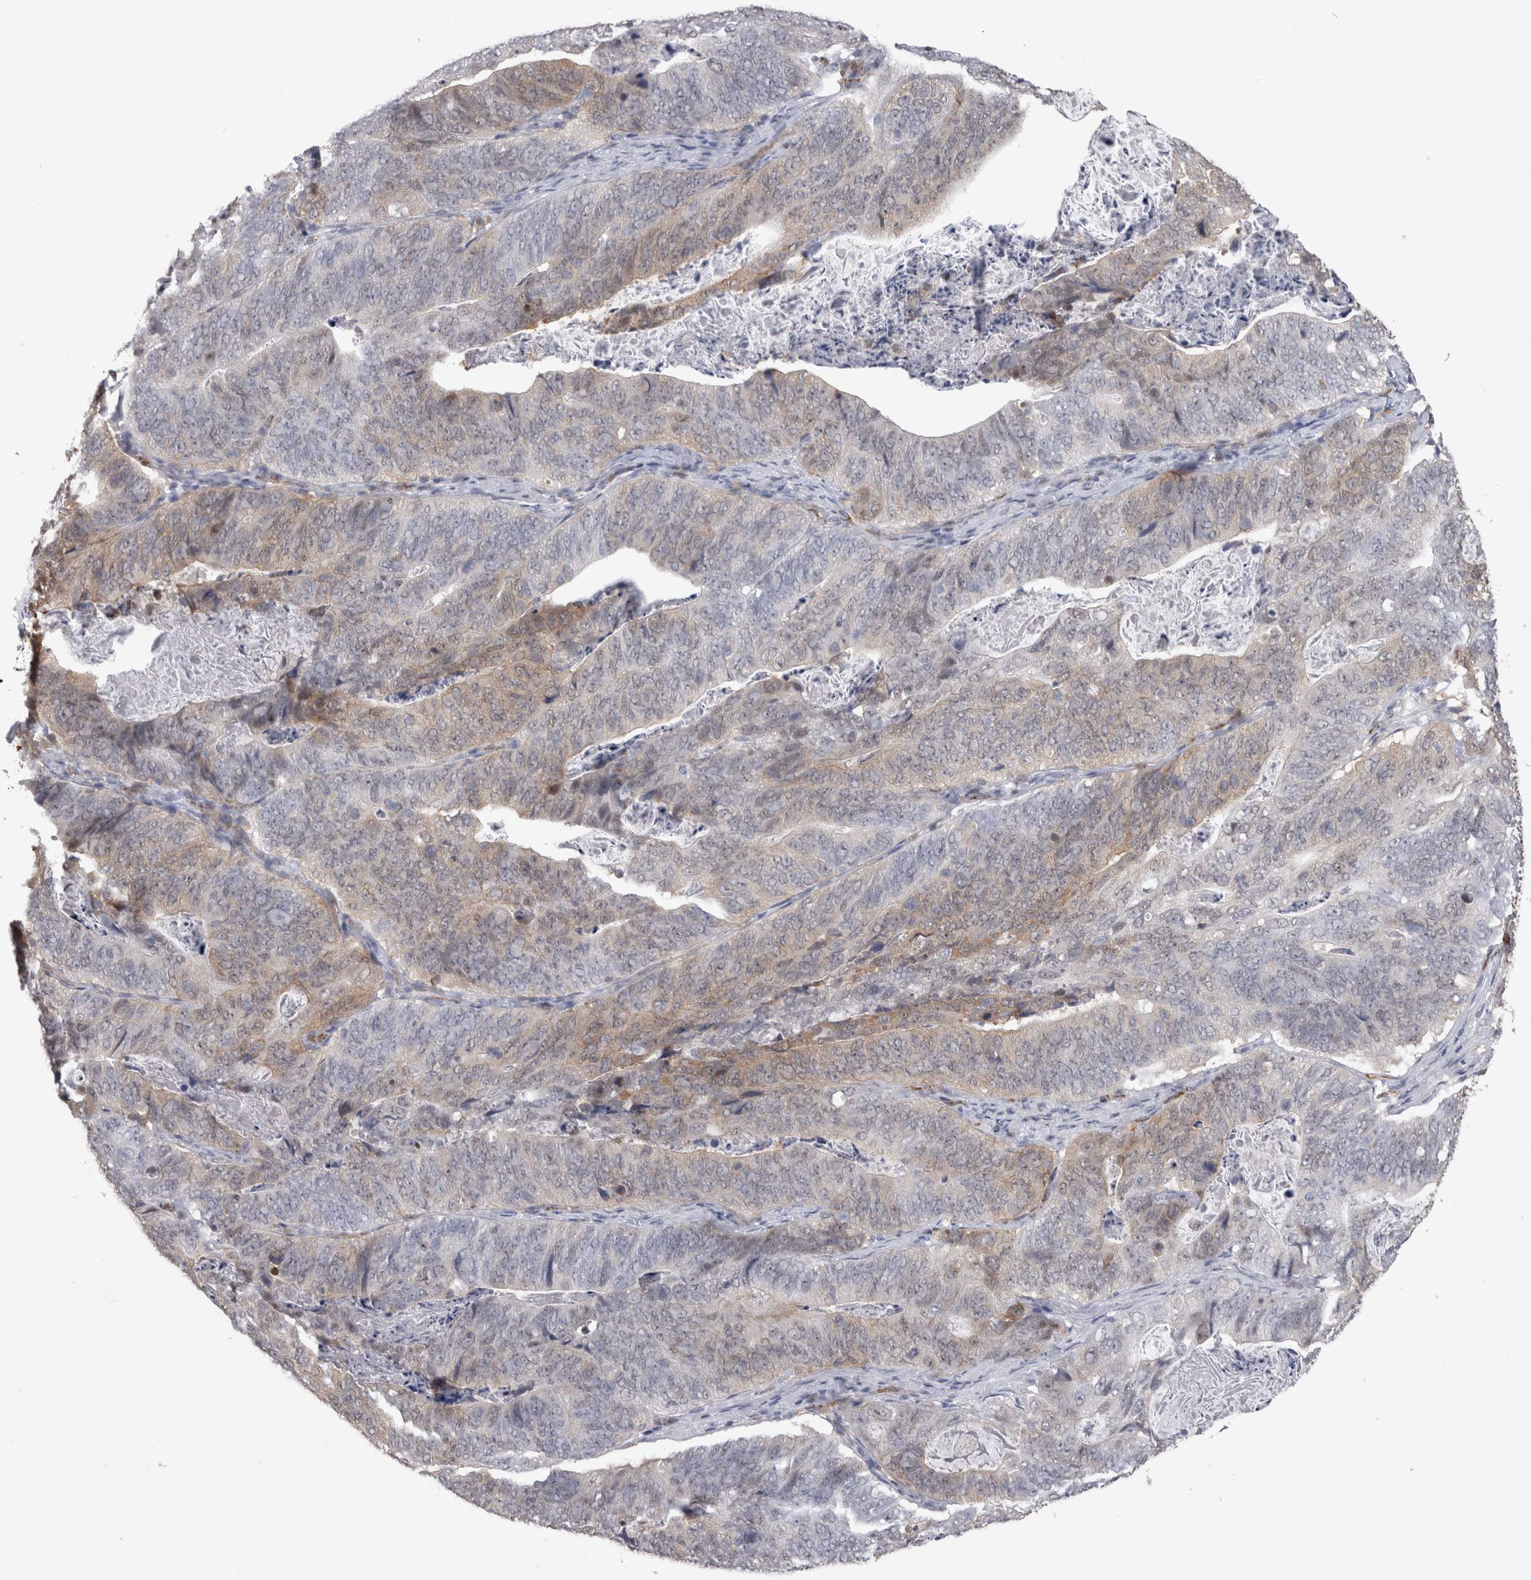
{"staining": {"intensity": "weak", "quantity": "25%-75%", "location": "cytoplasmic/membranous"}, "tissue": "stomach cancer", "cell_type": "Tumor cells", "image_type": "cancer", "snomed": [{"axis": "morphology", "description": "Normal tissue, NOS"}, {"axis": "morphology", "description": "Adenocarcinoma, NOS"}, {"axis": "topography", "description": "Stomach"}], "caption": "Weak cytoplasmic/membranous protein staining is seen in approximately 25%-75% of tumor cells in adenocarcinoma (stomach).", "gene": "ACOT7", "patient": {"sex": "female", "age": 89}}